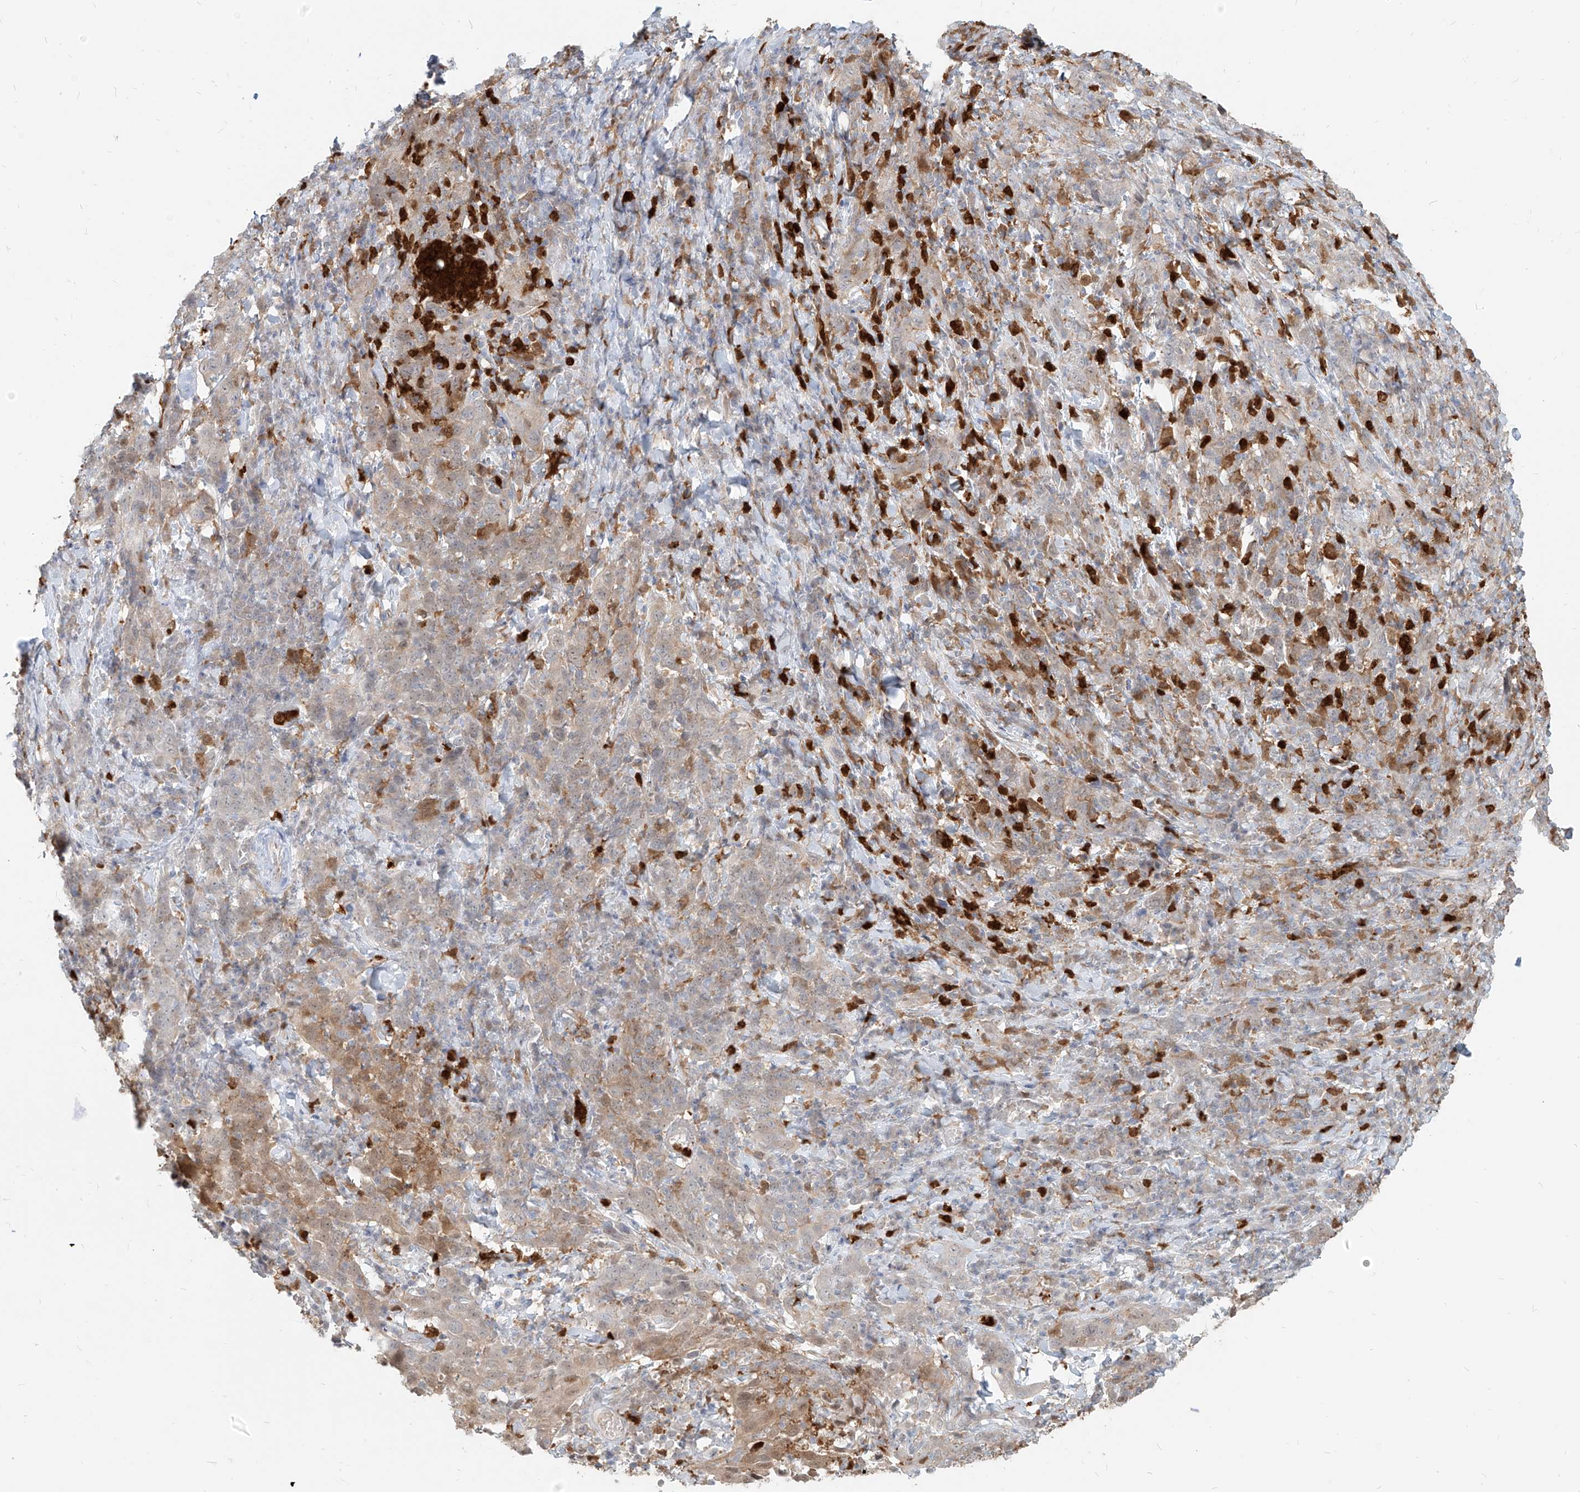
{"staining": {"intensity": "weak", "quantity": "25%-75%", "location": "cytoplasmic/membranous"}, "tissue": "cervical cancer", "cell_type": "Tumor cells", "image_type": "cancer", "snomed": [{"axis": "morphology", "description": "Squamous cell carcinoma, NOS"}, {"axis": "topography", "description": "Cervix"}], "caption": "A micrograph of human squamous cell carcinoma (cervical) stained for a protein reveals weak cytoplasmic/membranous brown staining in tumor cells.", "gene": "PGD", "patient": {"sex": "female", "age": 46}}